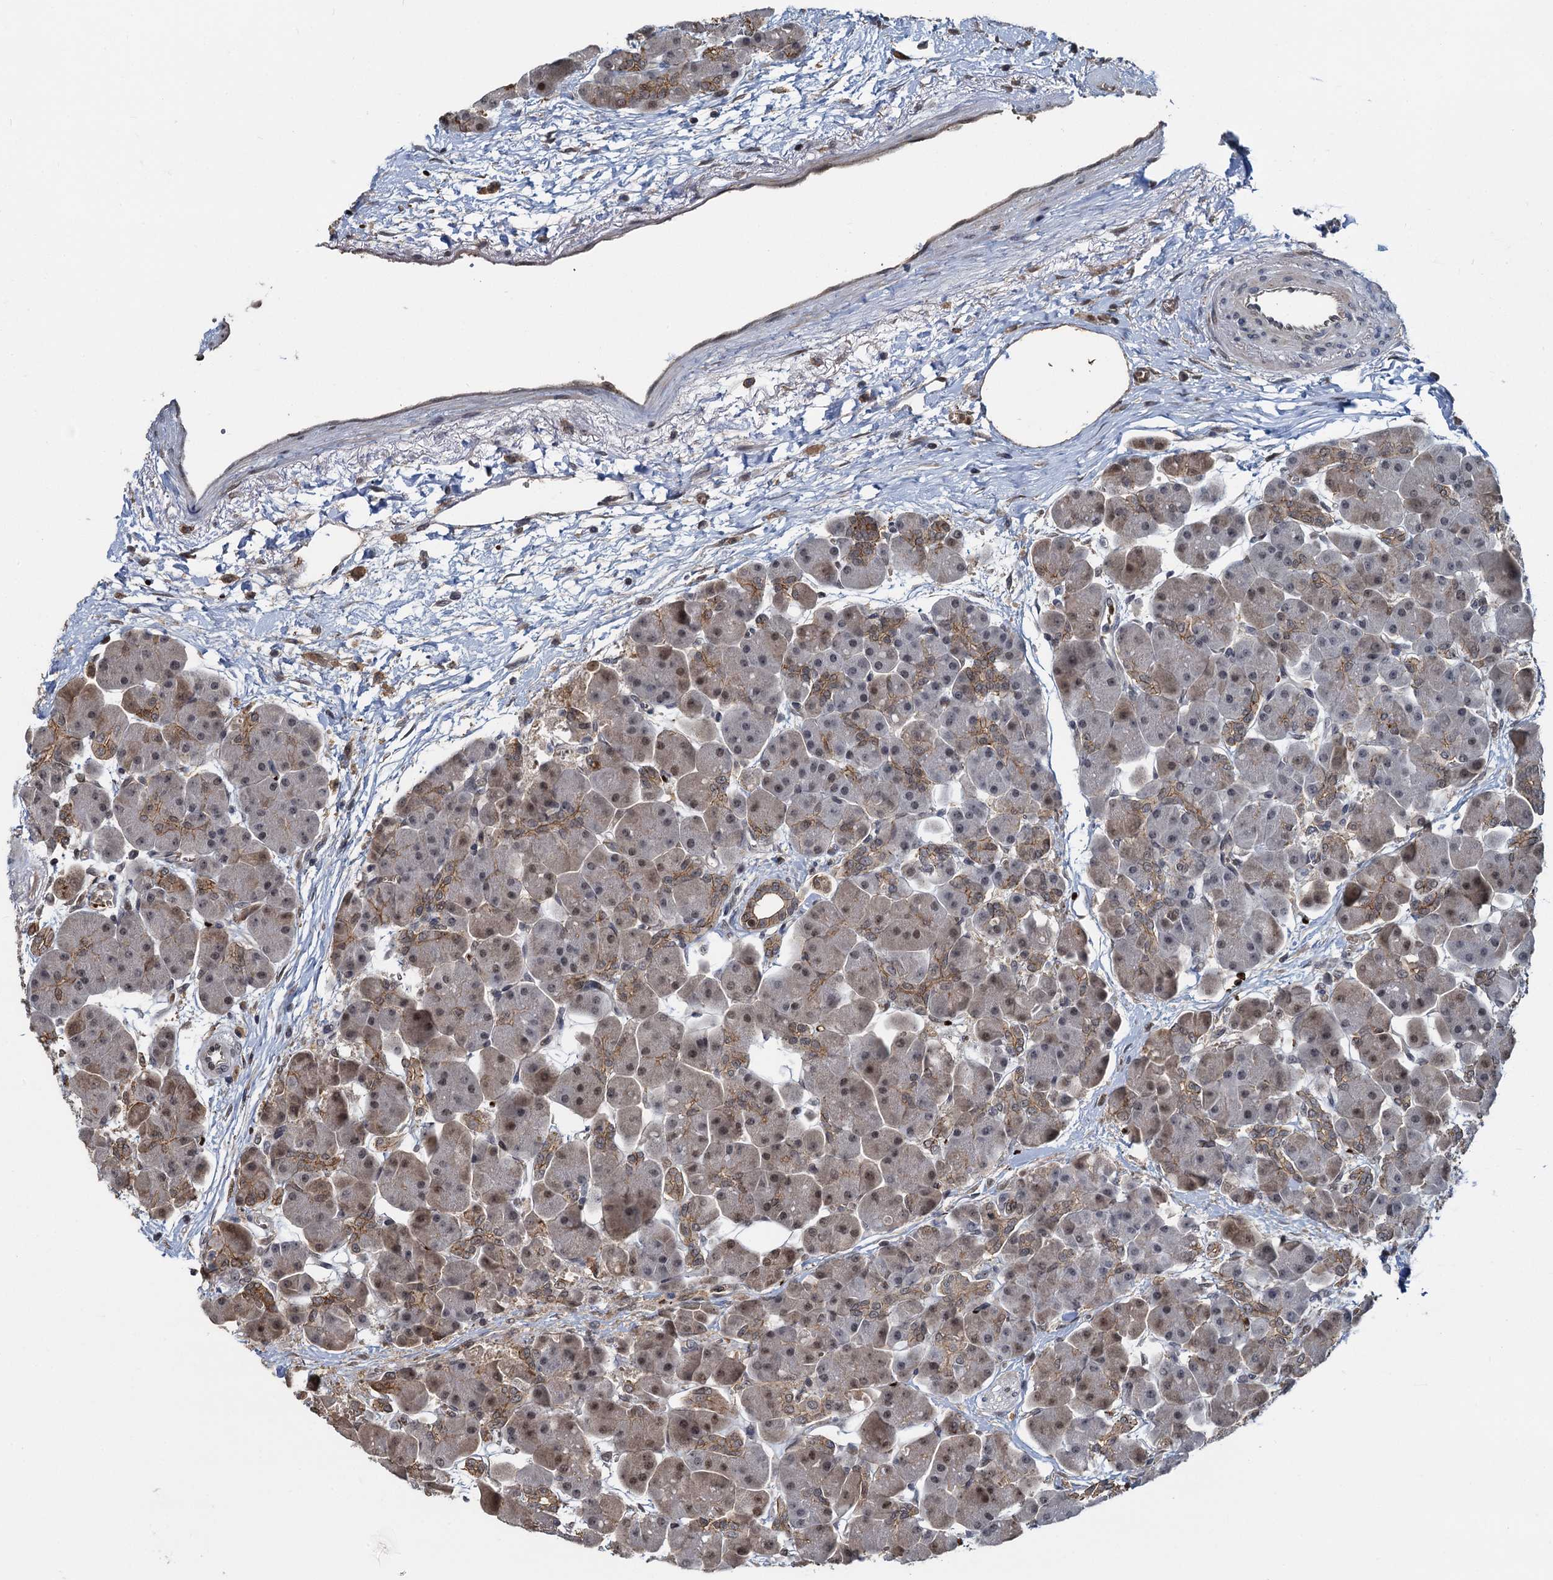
{"staining": {"intensity": "moderate", "quantity": "<25%", "location": "cytoplasmic/membranous"}, "tissue": "pancreas", "cell_type": "Exocrine glandular cells", "image_type": "normal", "snomed": [{"axis": "morphology", "description": "Normal tissue, NOS"}, {"axis": "topography", "description": "Pancreas"}], "caption": "This is a photomicrograph of immunohistochemistry staining of unremarkable pancreas, which shows moderate staining in the cytoplasmic/membranous of exocrine glandular cells.", "gene": "FANCI", "patient": {"sex": "male", "age": 66}}